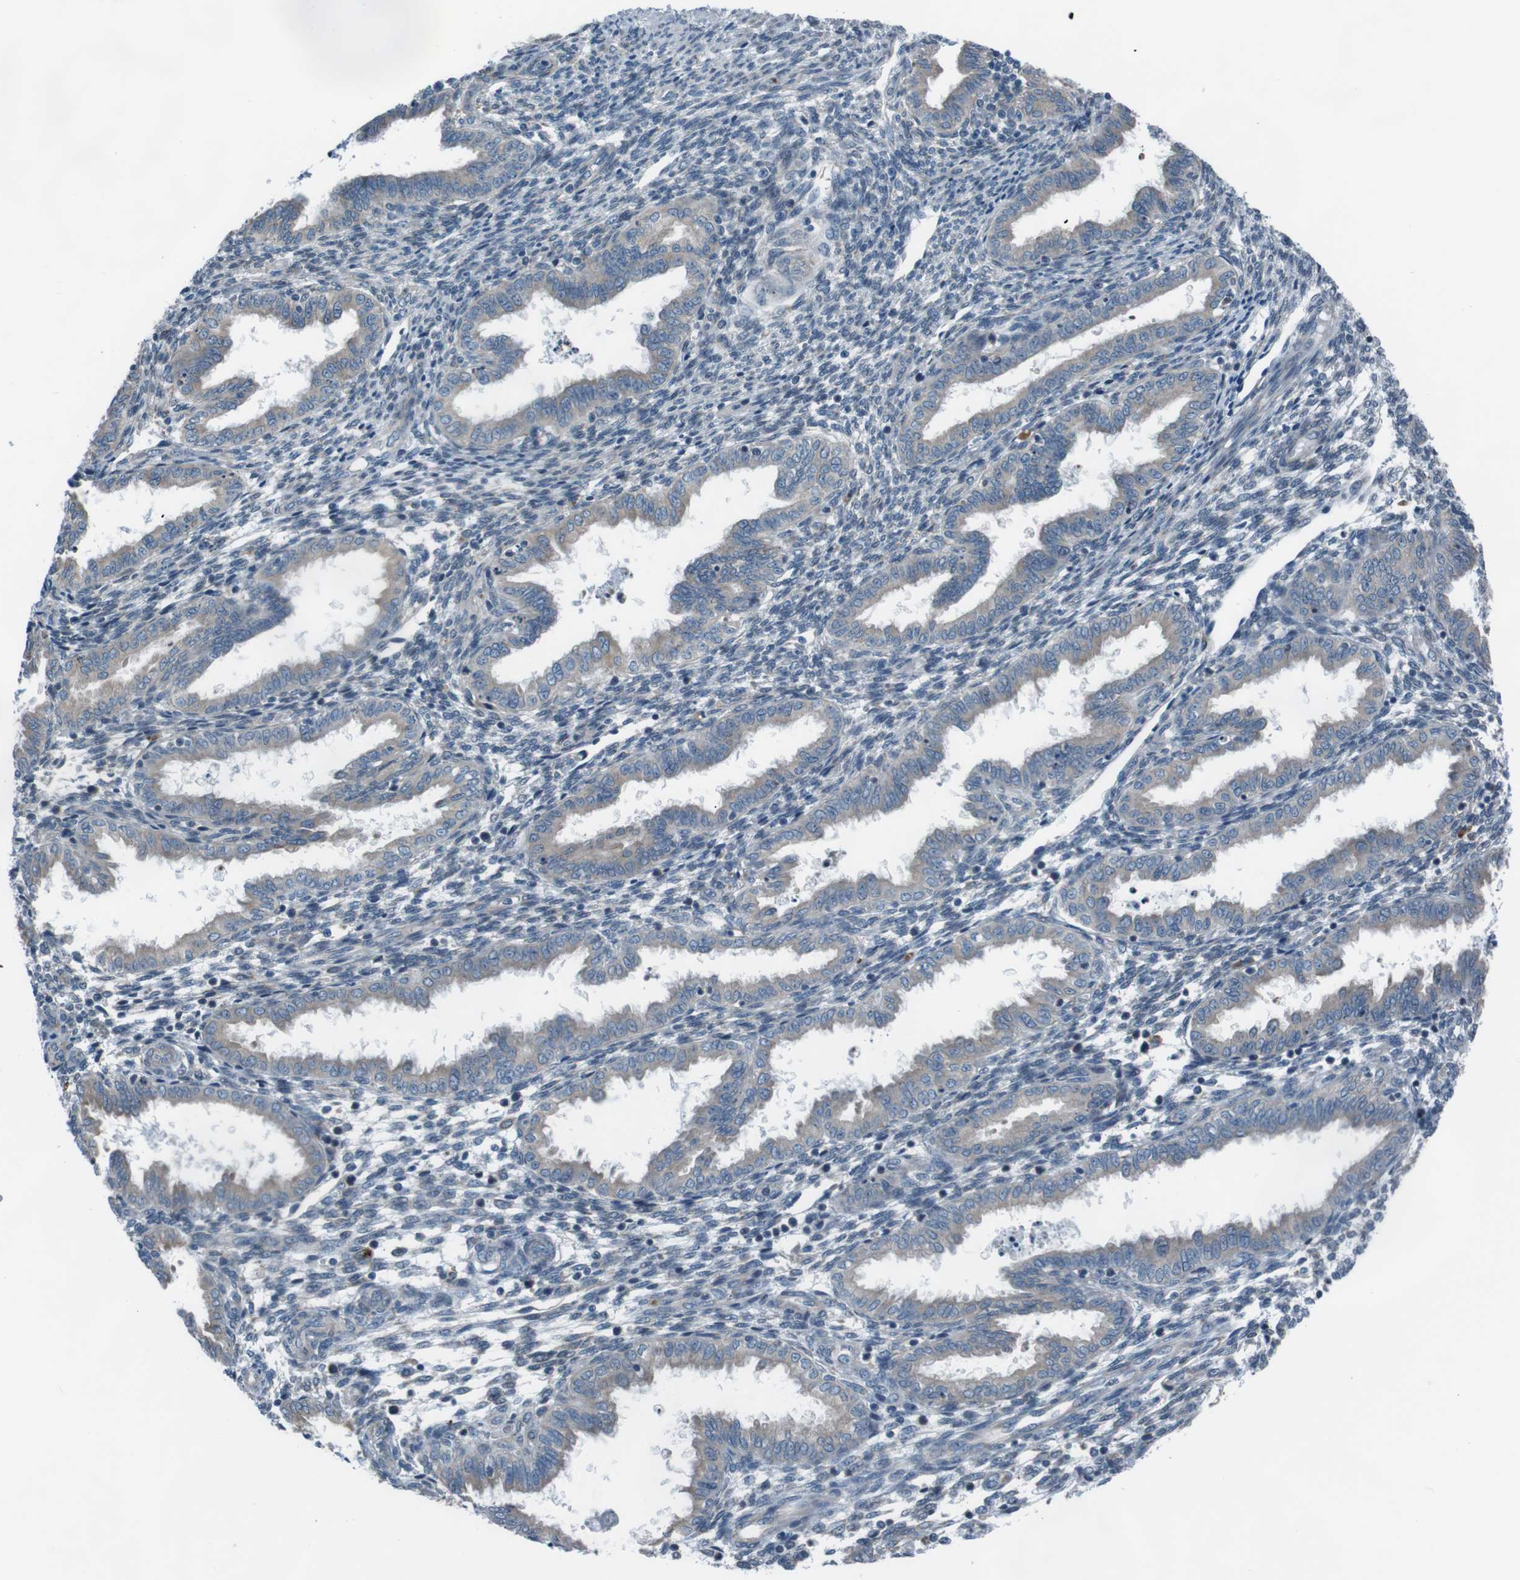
{"staining": {"intensity": "negative", "quantity": "none", "location": "none"}, "tissue": "endometrium", "cell_type": "Cells in endometrial stroma", "image_type": "normal", "snomed": [{"axis": "morphology", "description": "Normal tissue, NOS"}, {"axis": "topography", "description": "Endometrium"}], "caption": "The image reveals no staining of cells in endometrial stroma in unremarkable endometrium.", "gene": "SIGMAR1", "patient": {"sex": "female", "age": 33}}